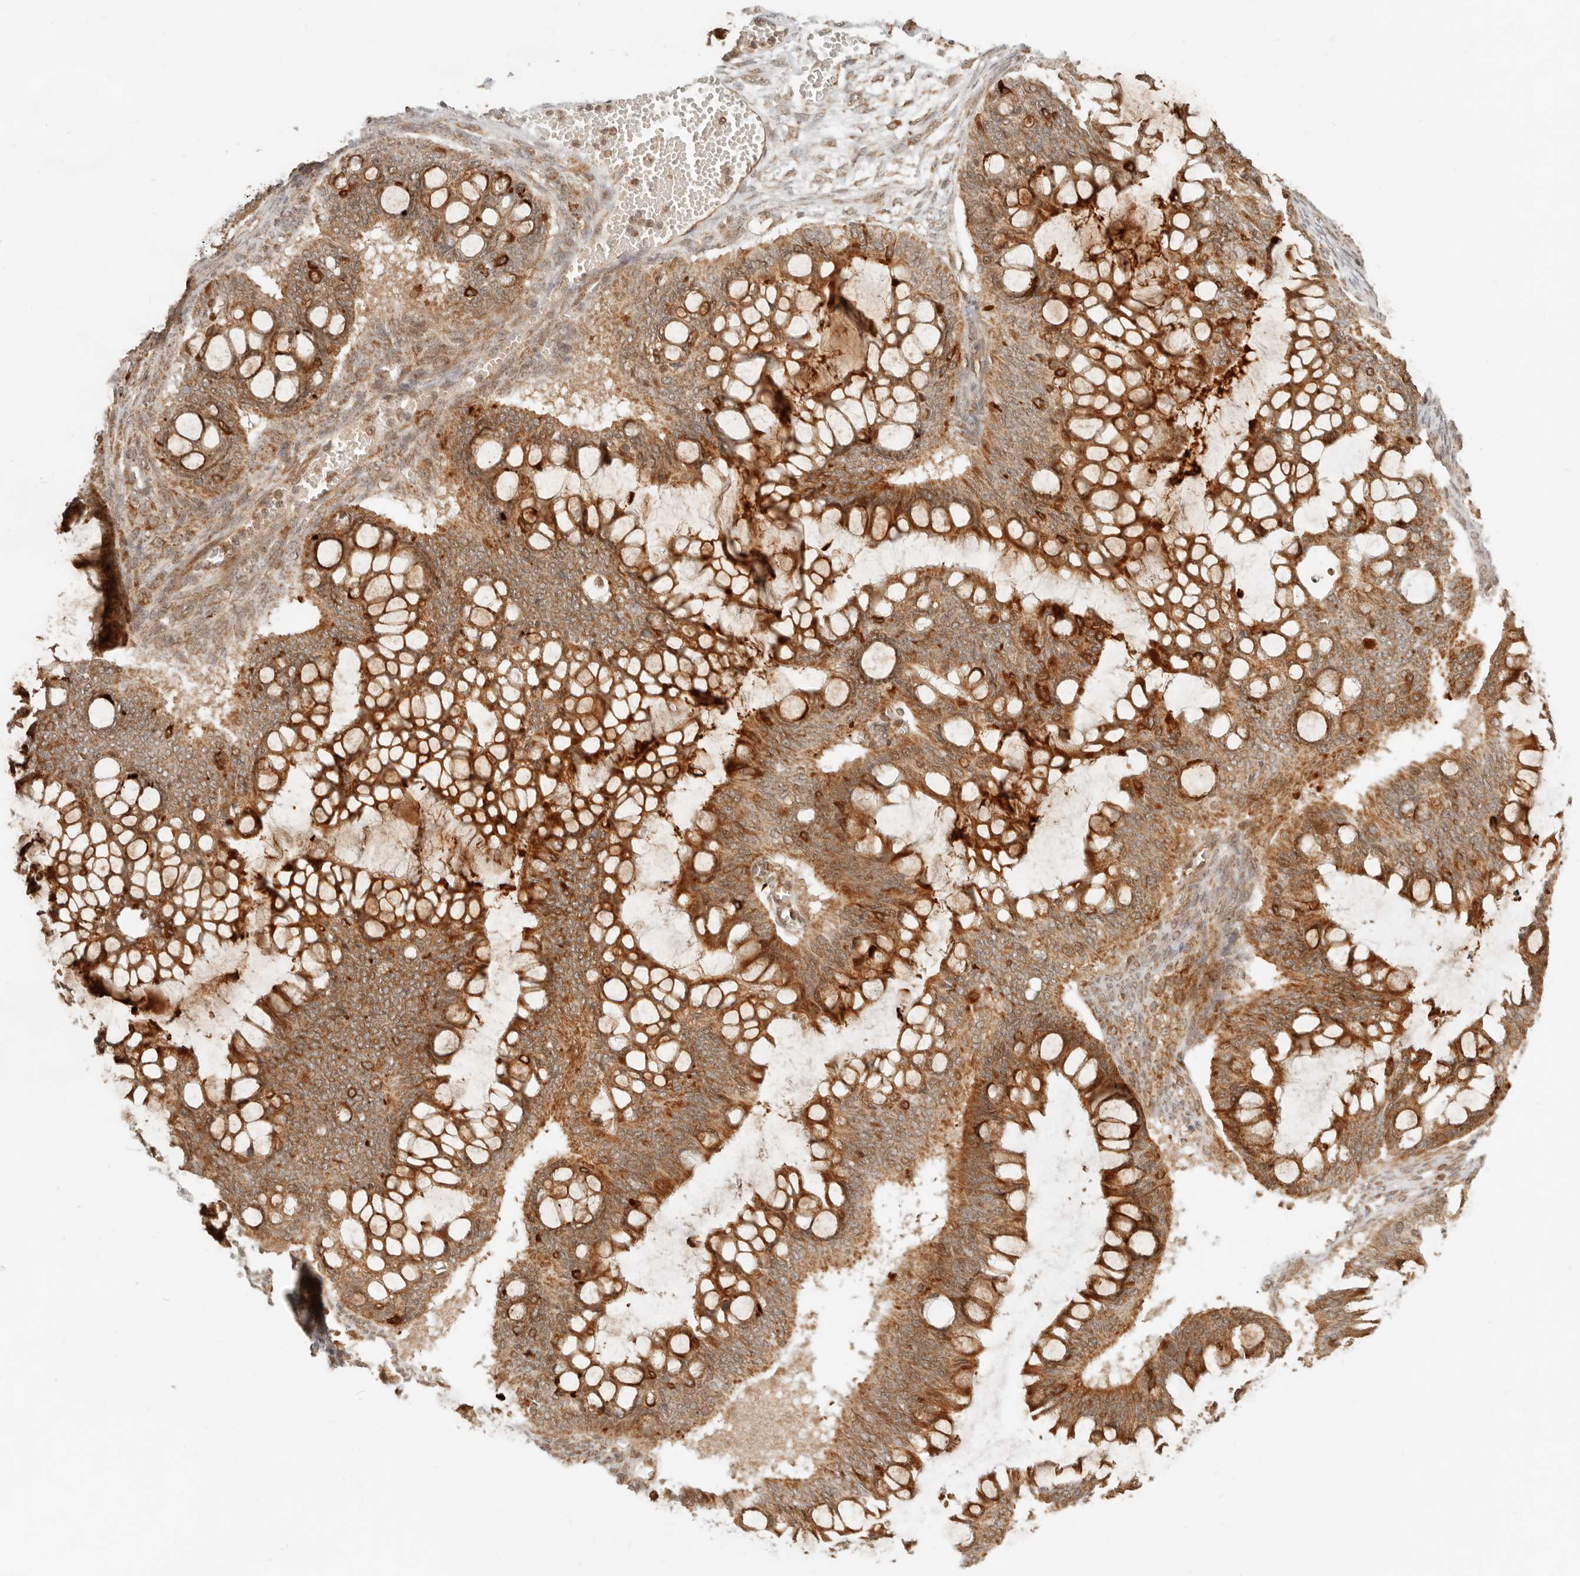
{"staining": {"intensity": "moderate", "quantity": ">75%", "location": "cytoplasmic/membranous"}, "tissue": "ovarian cancer", "cell_type": "Tumor cells", "image_type": "cancer", "snomed": [{"axis": "morphology", "description": "Cystadenocarcinoma, mucinous, NOS"}, {"axis": "topography", "description": "Ovary"}], "caption": "Mucinous cystadenocarcinoma (ovarian) stained with a protein marker exhibits moderate staining in tumor cells.", "gene": "BAALC", "patient": {"sex": "female", "age": 73}}